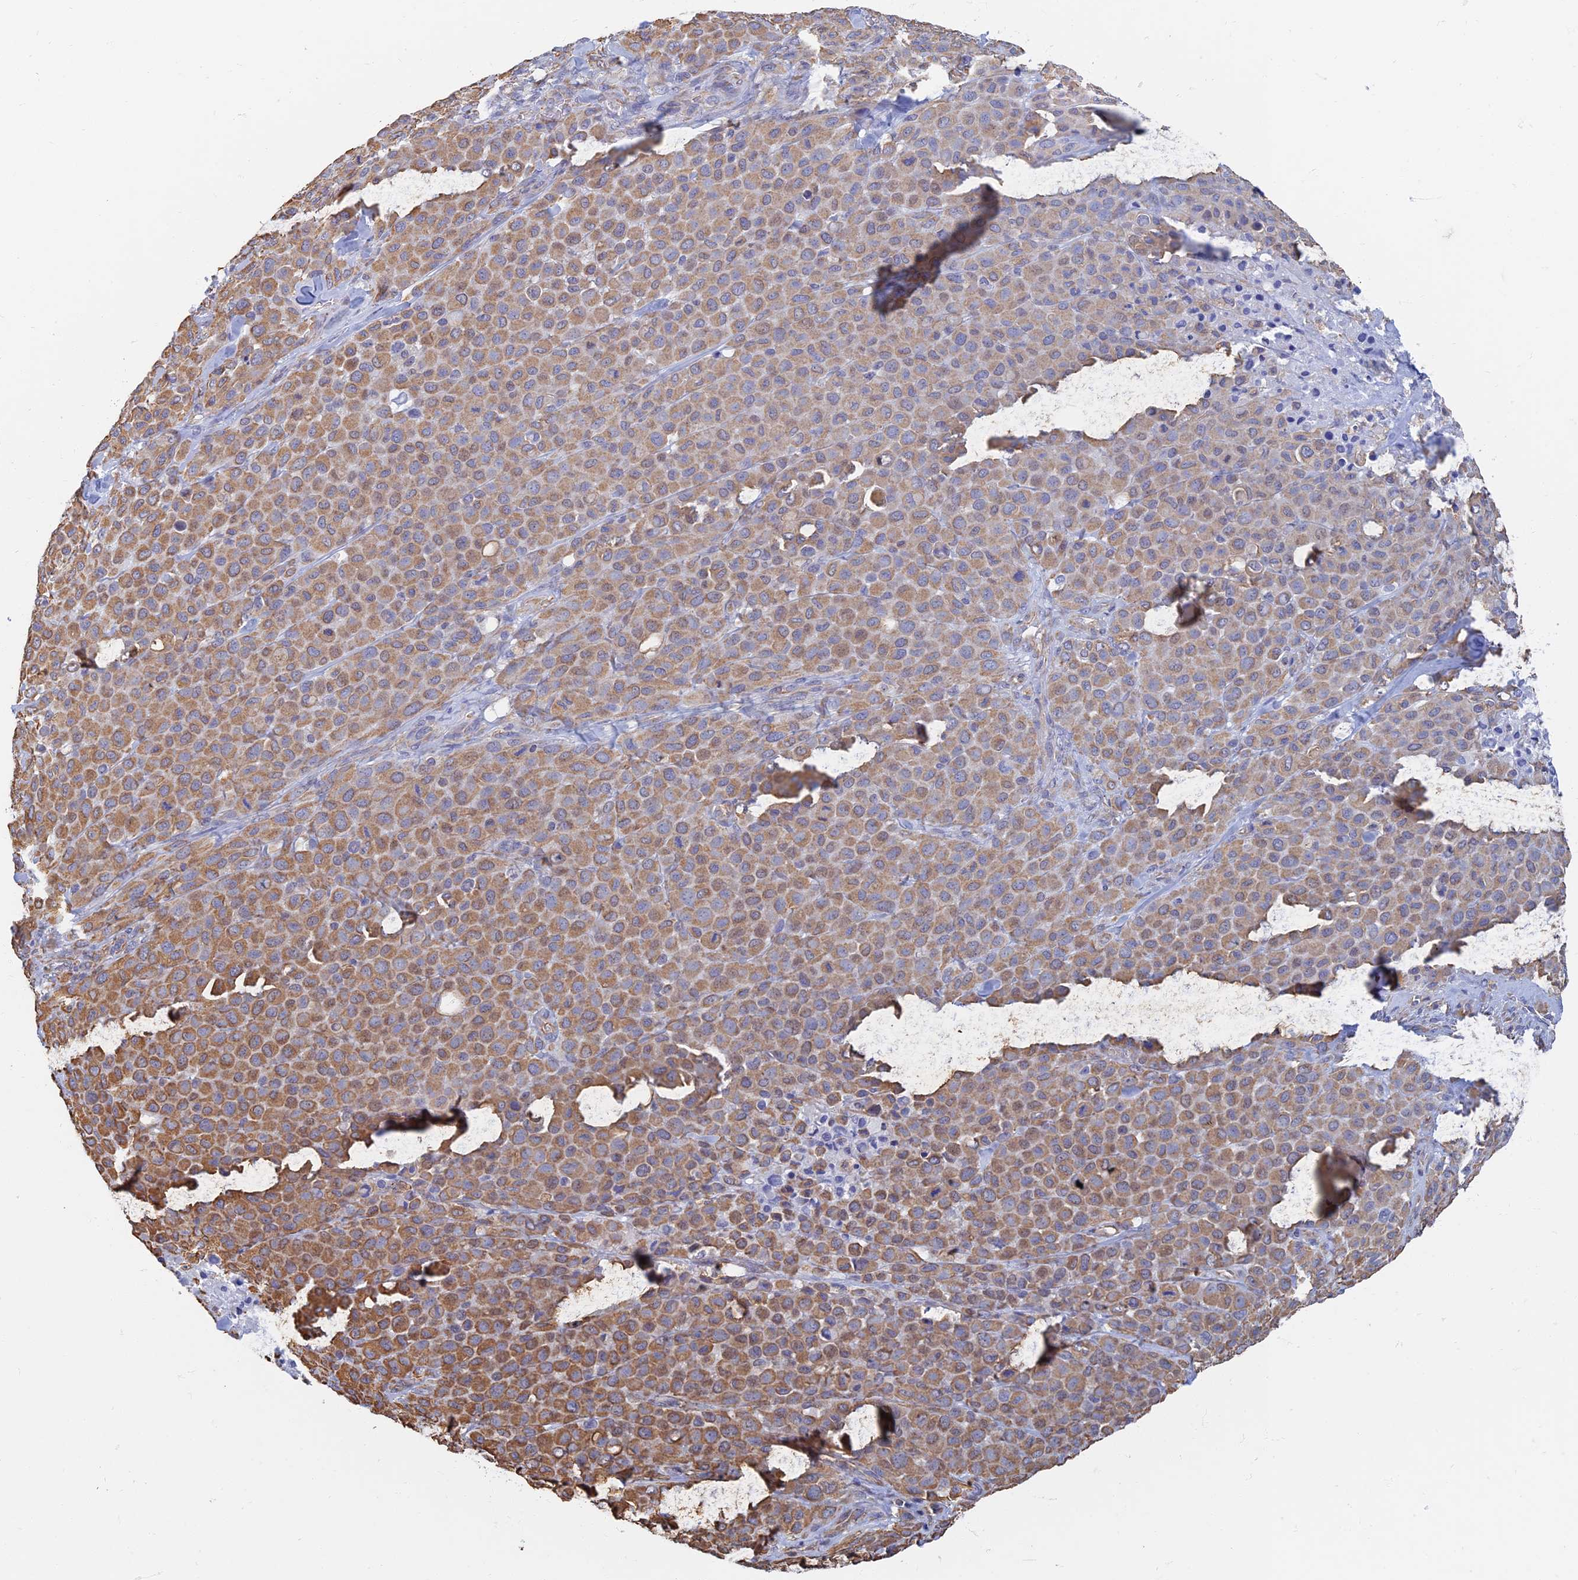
{"staining": {"intensity": "moderate", "quantity": ">75%", "location": "cytoplasmic/membranous"}, "tissue": "melanoma", "cell_type": "Tumor cells", "image_type": "cancer", "snomed": [{"axis": "morphology", "description": "Malignant melanoma, Metastatic site"}, {"axis": "topography", "description": "Skin"}], "caption": "Moderate cytoplasmic/membranous protein positivity is present in approximately >75% of tumor cells in malignant melanoma (metastatic site). (Stains: DAB in brown, nuclei in blue, Microscopy: brightfield microscopy at high magnification).", "gene": "RMC1", "patient": {"sex": "female", "age": 81}}